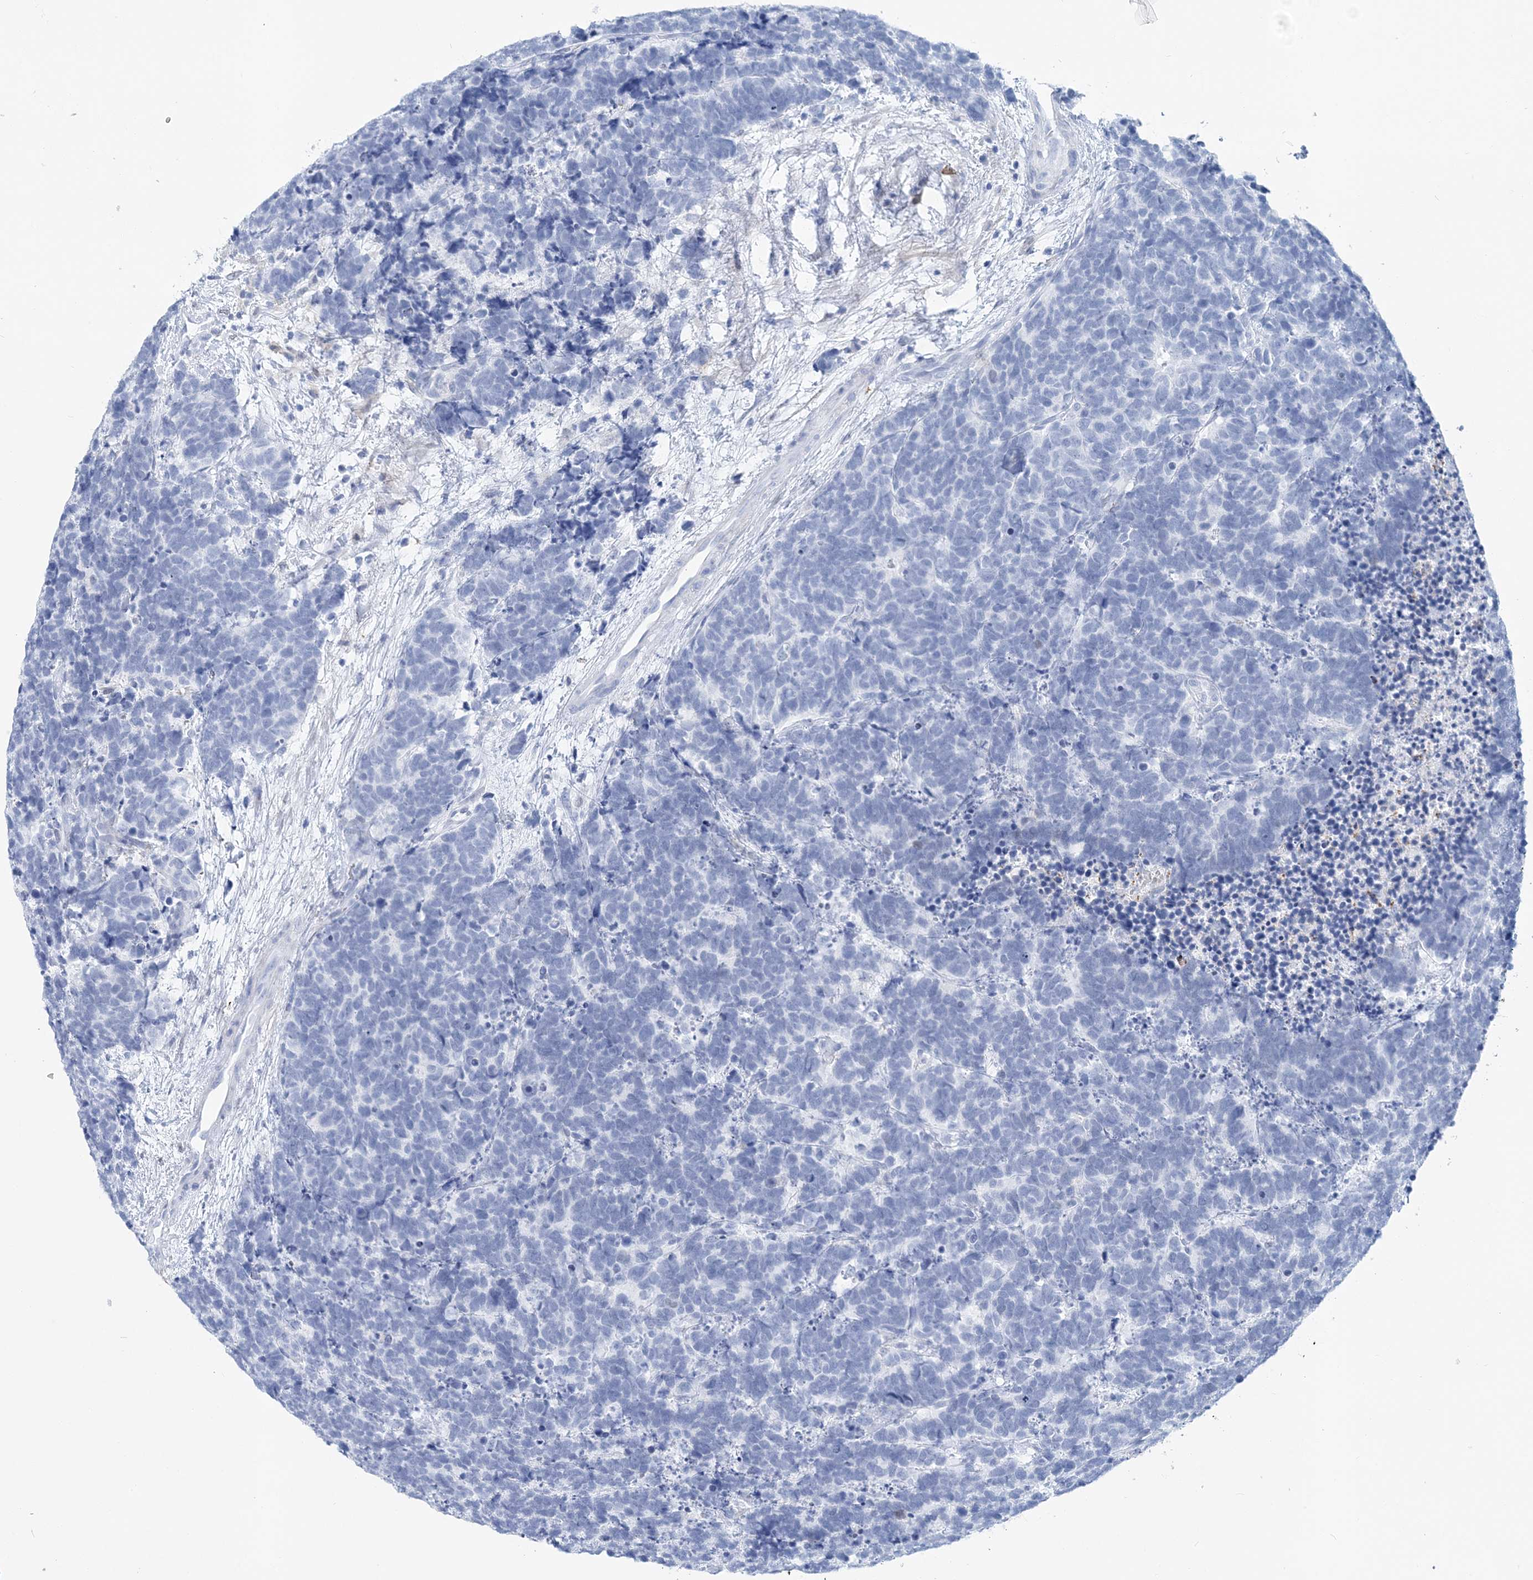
{"staining": {"intensity": "negative", "quantity": "none", "location": "none"}, "tissue": "carcinoid", "cell_type": "Tumor cells", "image_type": "cancer", "snomed": [{"axis": "morphology", "description": "Carcinoma, NOS"}, {"axis": "morphology", "description": "Carcinoid, malignant, NOS"}, {"axis": "topography", "description": "Urinary bladder"}], "caption": "IHC of malignant carcinoid shows no expression in tumor cells. Nuclei are stained in blue.", "gene": "NKX6-1", "patient": {"sex": "male", "age": 57}}